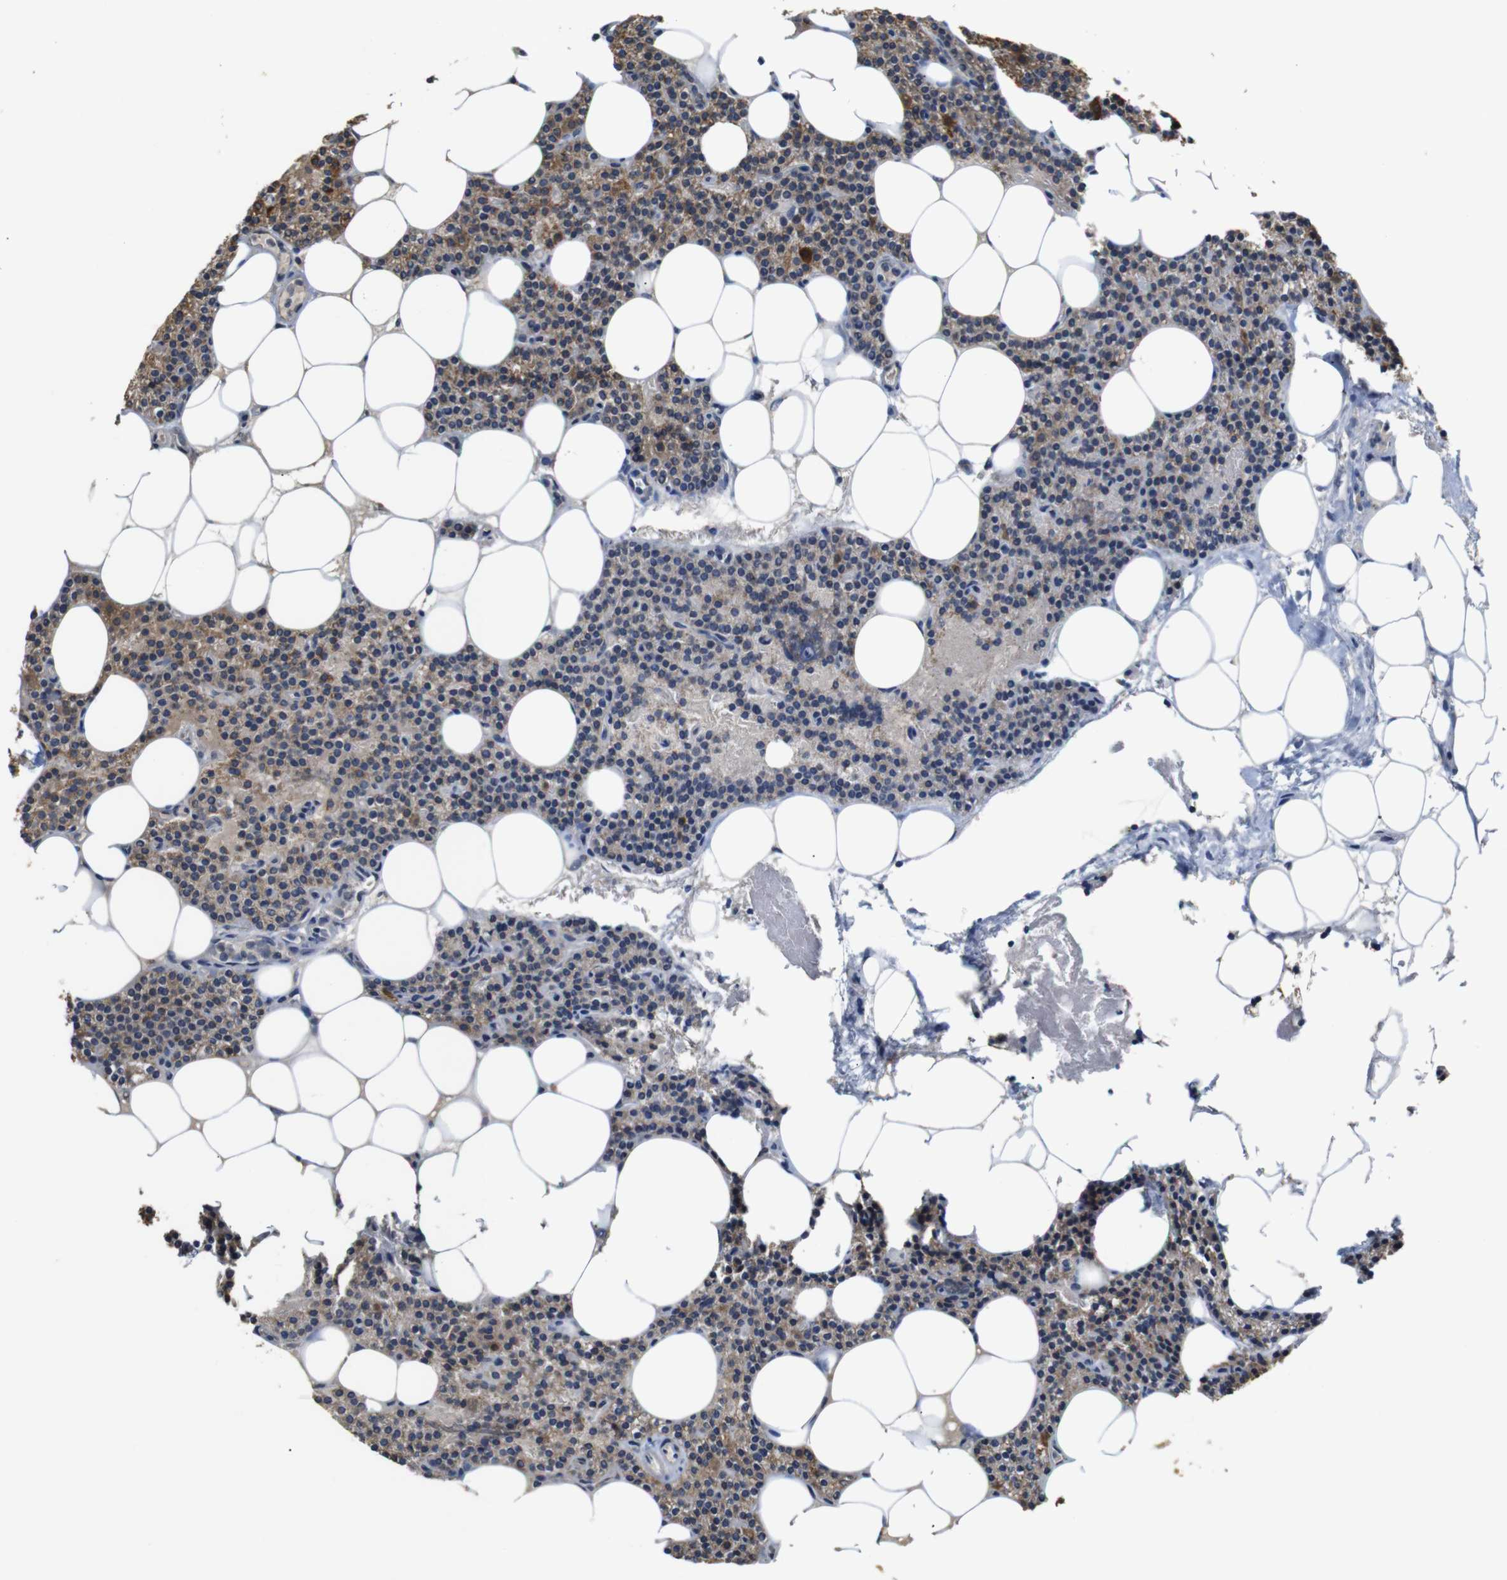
{"staining": {"intensity": "strong", "quantity": ">75%", "location": "cytoplasmic/membranous"}, "tissue": "parathyroid gland", "cell_type": "Glandular cells", "image_type": "normal", "snomed": [{"axis": "morphology", "description": "Normal tissue, NOS"}, {"axis": "morphology", "description": "Adenoma, NOS"}, {"axis": "topography", "description": "Parathyroid gland"}], "caption": "Glandular cells demonstrate strong cytoplasmic/membranous positivity in approximately >75% of cells in normal parathyroid gland.", "gene": "NR3C2", "patient": {"sex": "female", "age": 51}}